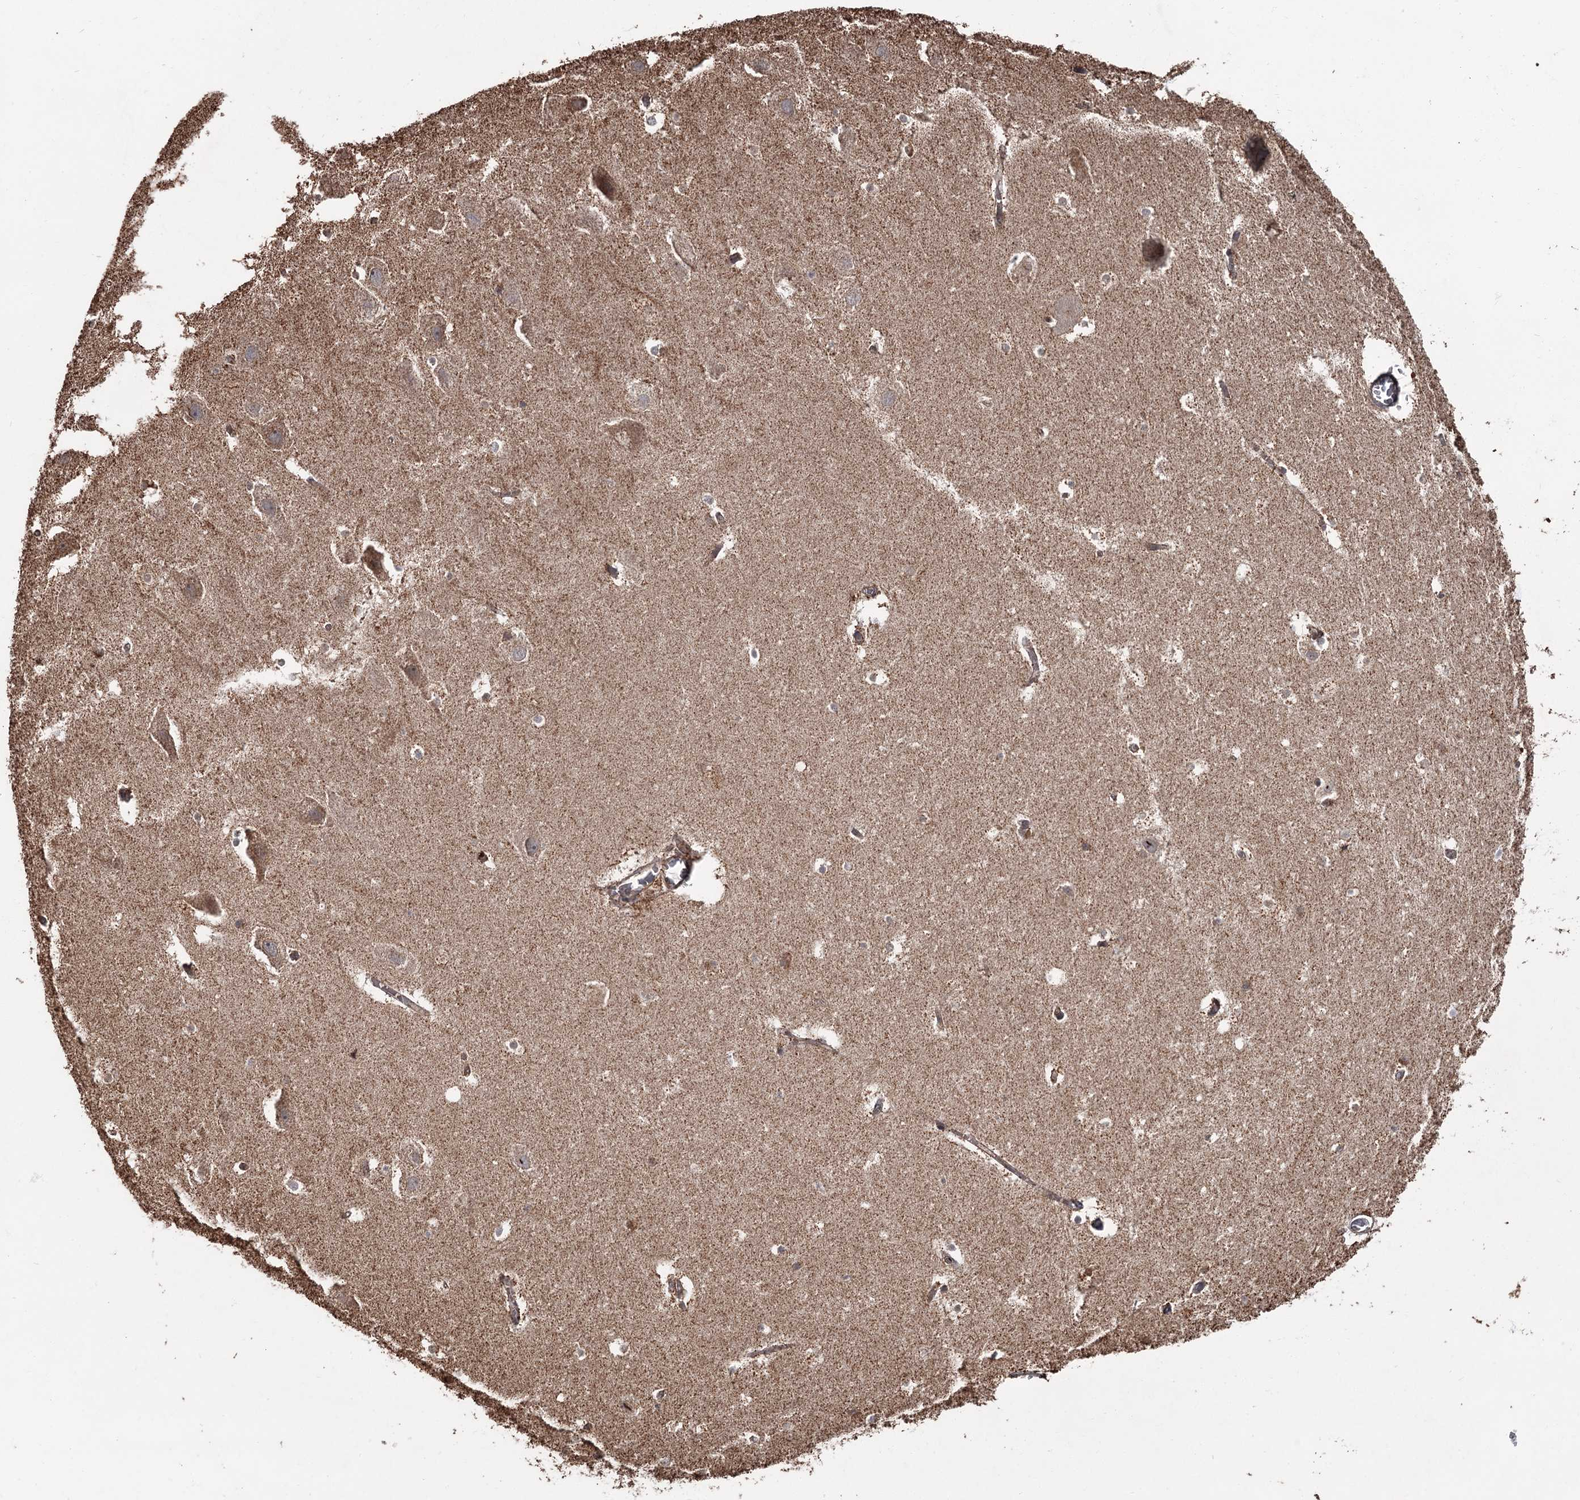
{"staining": {"intensity": "moderate", "quantity": "<25%", "location": "cytoplasmic/membranous"}, "tissue": "hippocampus", "cell_type": "Glial cells", "image_type": "normal", "snomed": [{"axis": "morphology", "description": "Normal tissue, NOS"}, {"axis": "topography", "description": "Hippocampus"}], "caption": "This image displays immunohistochemistry (IHC) staining of normal human hippocampus, with low moderate cytoplasmic/membranous expression in about <25% of glial cells.", "gene": "THAP9", "patient": {"sex": "female", "age": 52}}